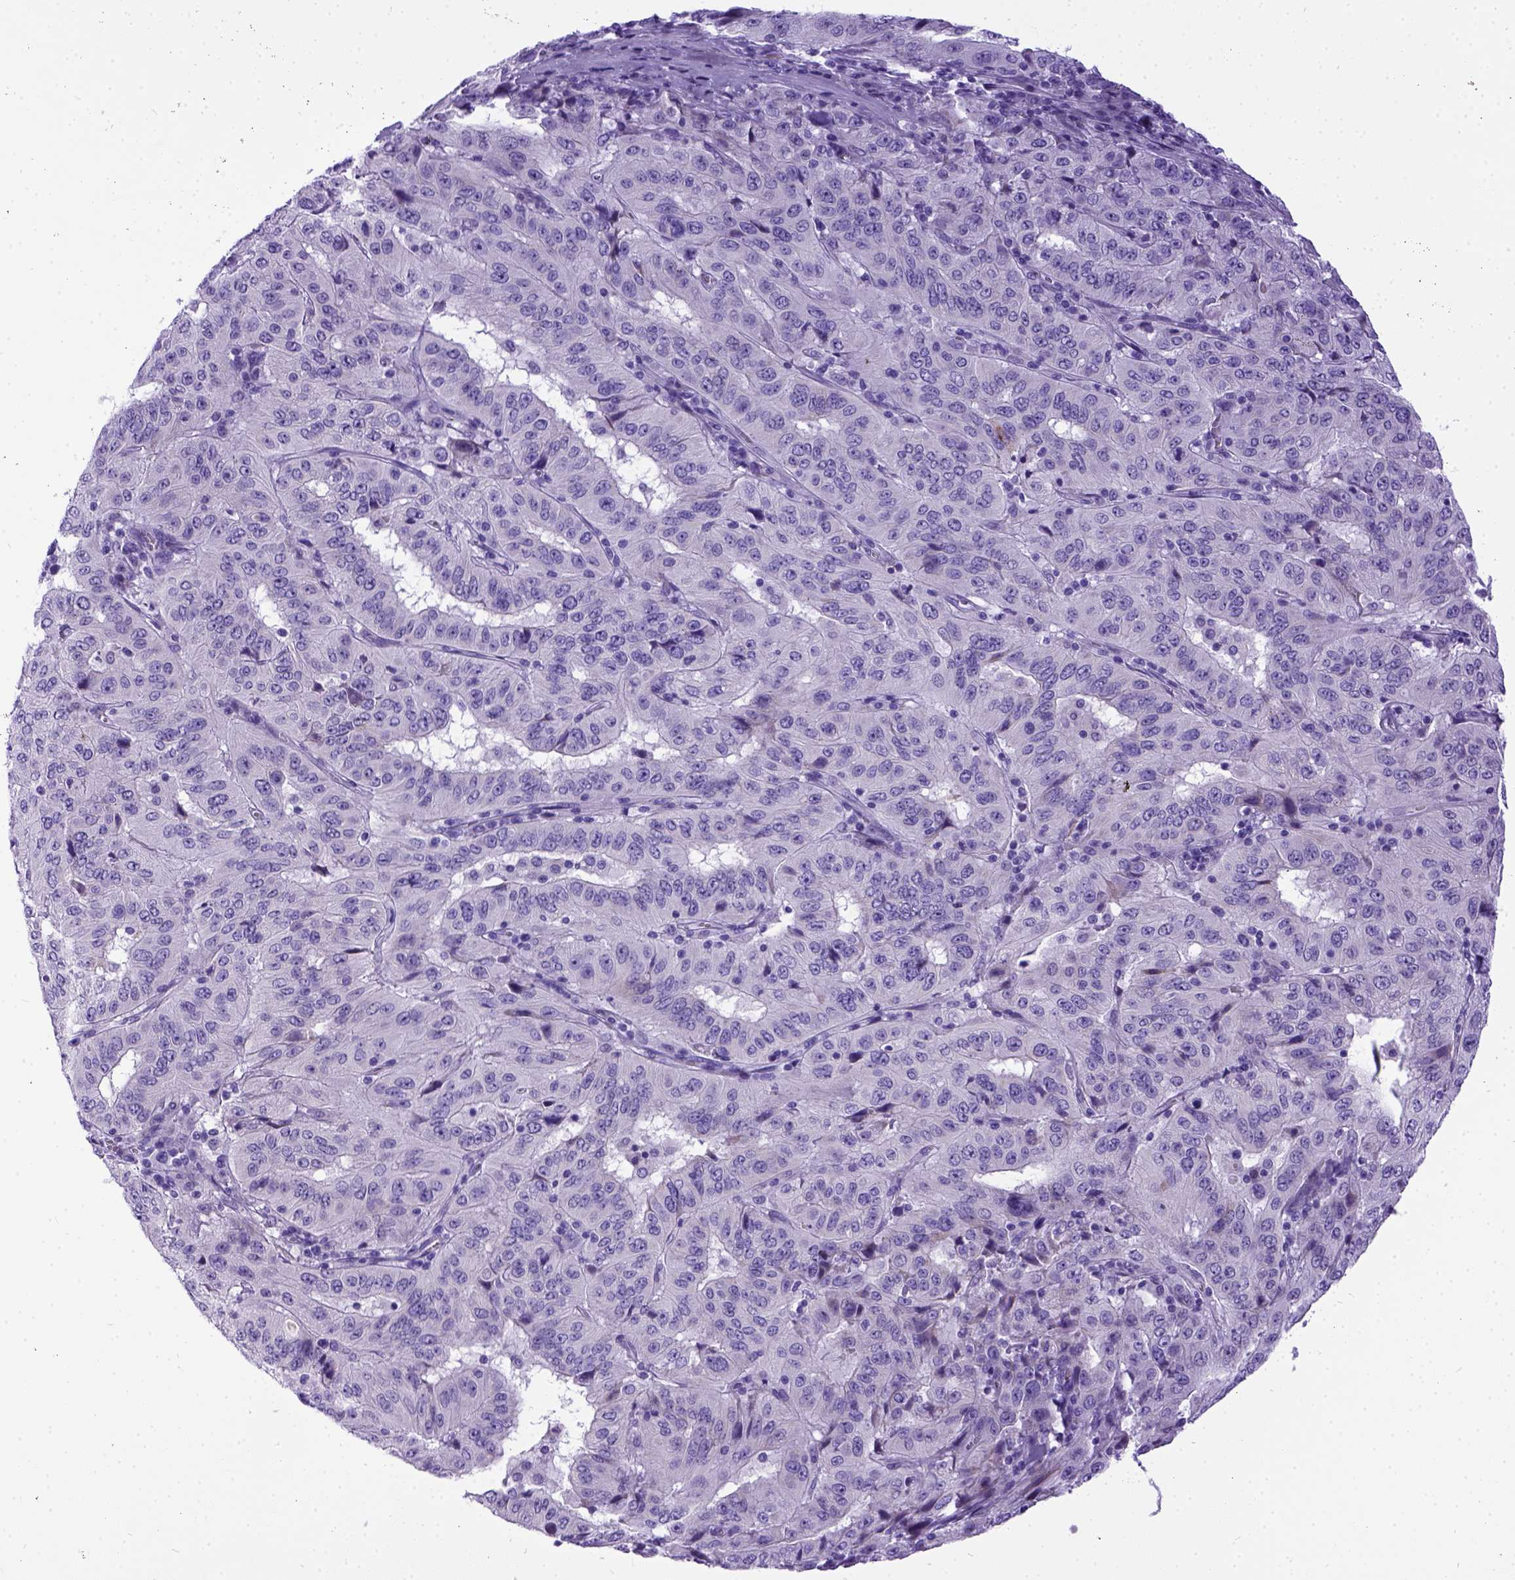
{"staining": {"intensity": "negative", "quantity": "none", "location": "none"}, "tissue": "pancreatic cancer", "cell_type": "Tumor cells", "image_type": "cancer", "snomed": [{"axis": "morphology", "description": "Adenocarcinoma, NOS"}, {"axis": "topography", "description": "Pancreas"}], "caption": "Human pancreatic adenocarcinoma stained for a protein using immunohistochemistry (IHC) demonstrates no staining in tumor cells.", "gene": "IGF2", "patient": {"sex": "male", "age": 63}}